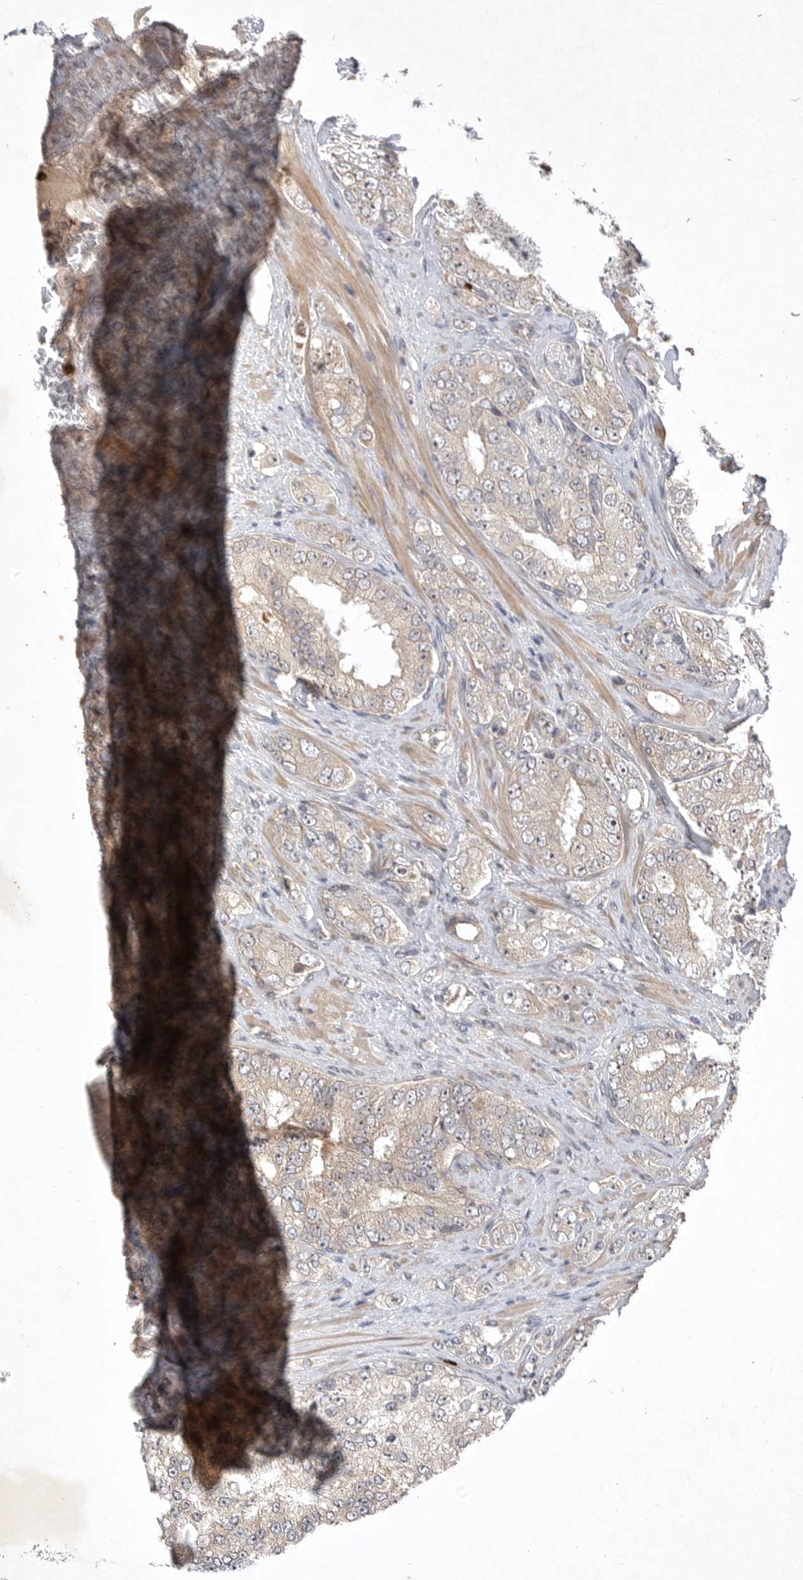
{"staining": {"intensity": "weak", "quantity": "<25%", "location": "cytoplasmic/membranous,nuclear"}, "tissue": "prostate cancer", "cell_type": "Tumor cells", "image_type": "cancer", "snomed": [{"axis": "morphology", "description": "Adenocarcinoma, High grade"}, {"axis": "topography", "description": "Prostate"}], "caption": "Immunohistochemistry (IHC) of high-grade adenocarcinoma (prostate) exhibits no expression in tumor cells.", "gene": "UBE3D", "patient": {"sex": "male", "age": 58}}